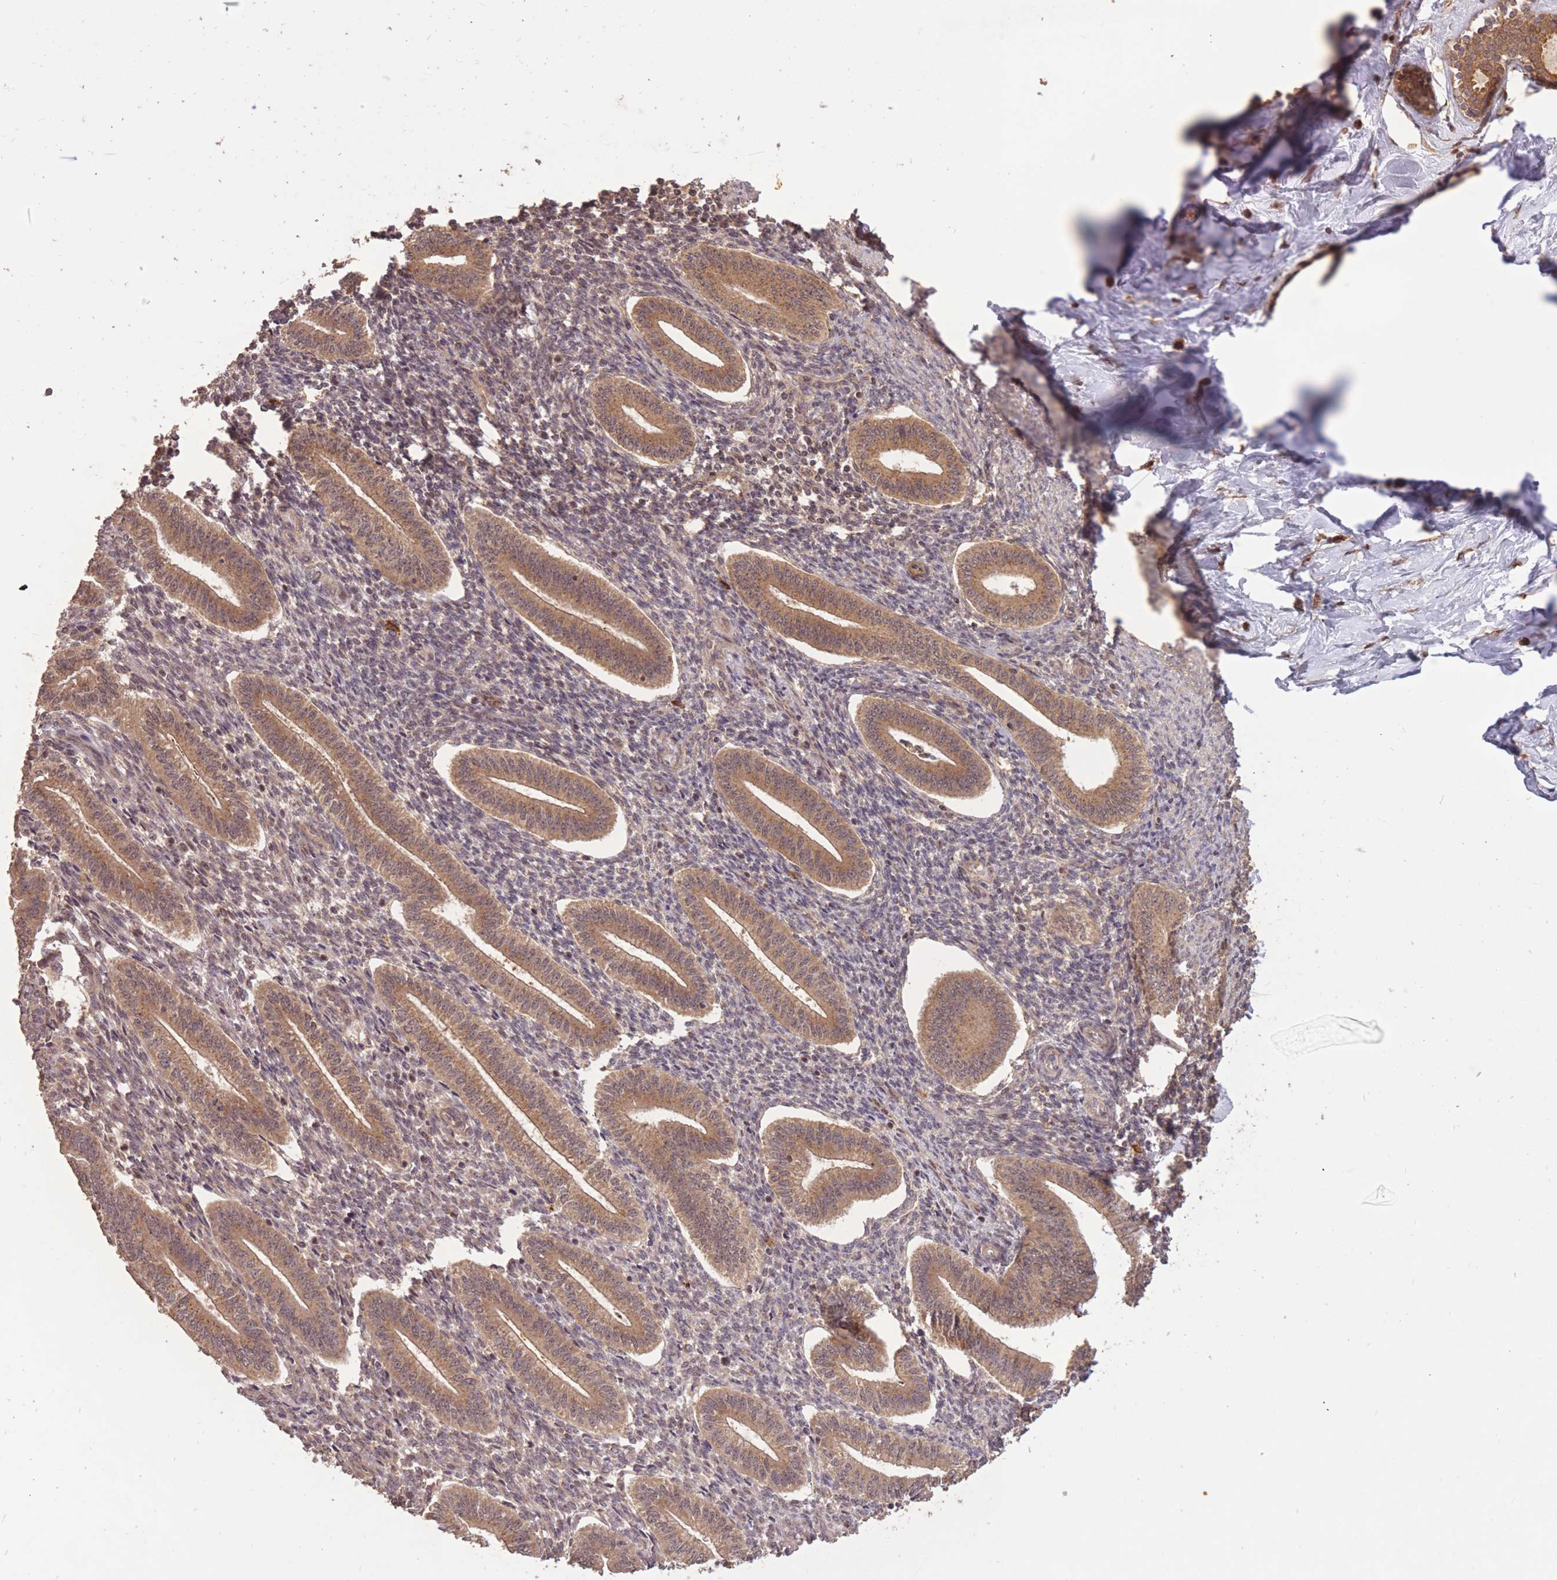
{"staining": {"intensity": "moderate", "quantity": "25%-75%", "location": "cytoplasmic/membranous"}, "tissue": "endometrium", "cell_type": "Cells in endometrial stroma", "image_type": "normal", "snomed": [{"axis": "morphology", "description": "Normal tissue, NOS"}, {"axis": "topography", "description": "Endometrium"}], "caption": "Immunohistochemistry (IHC) (DAB (3,3'-diaminobenzidine)) staining of benign endometrium demonstrates moderate cytoplasmic/membranous protein positivity in about 25%-75% of cells in endometrial stroma.", "gene": "ERBB3", "patient": {"sex": "female", "age": 34}}